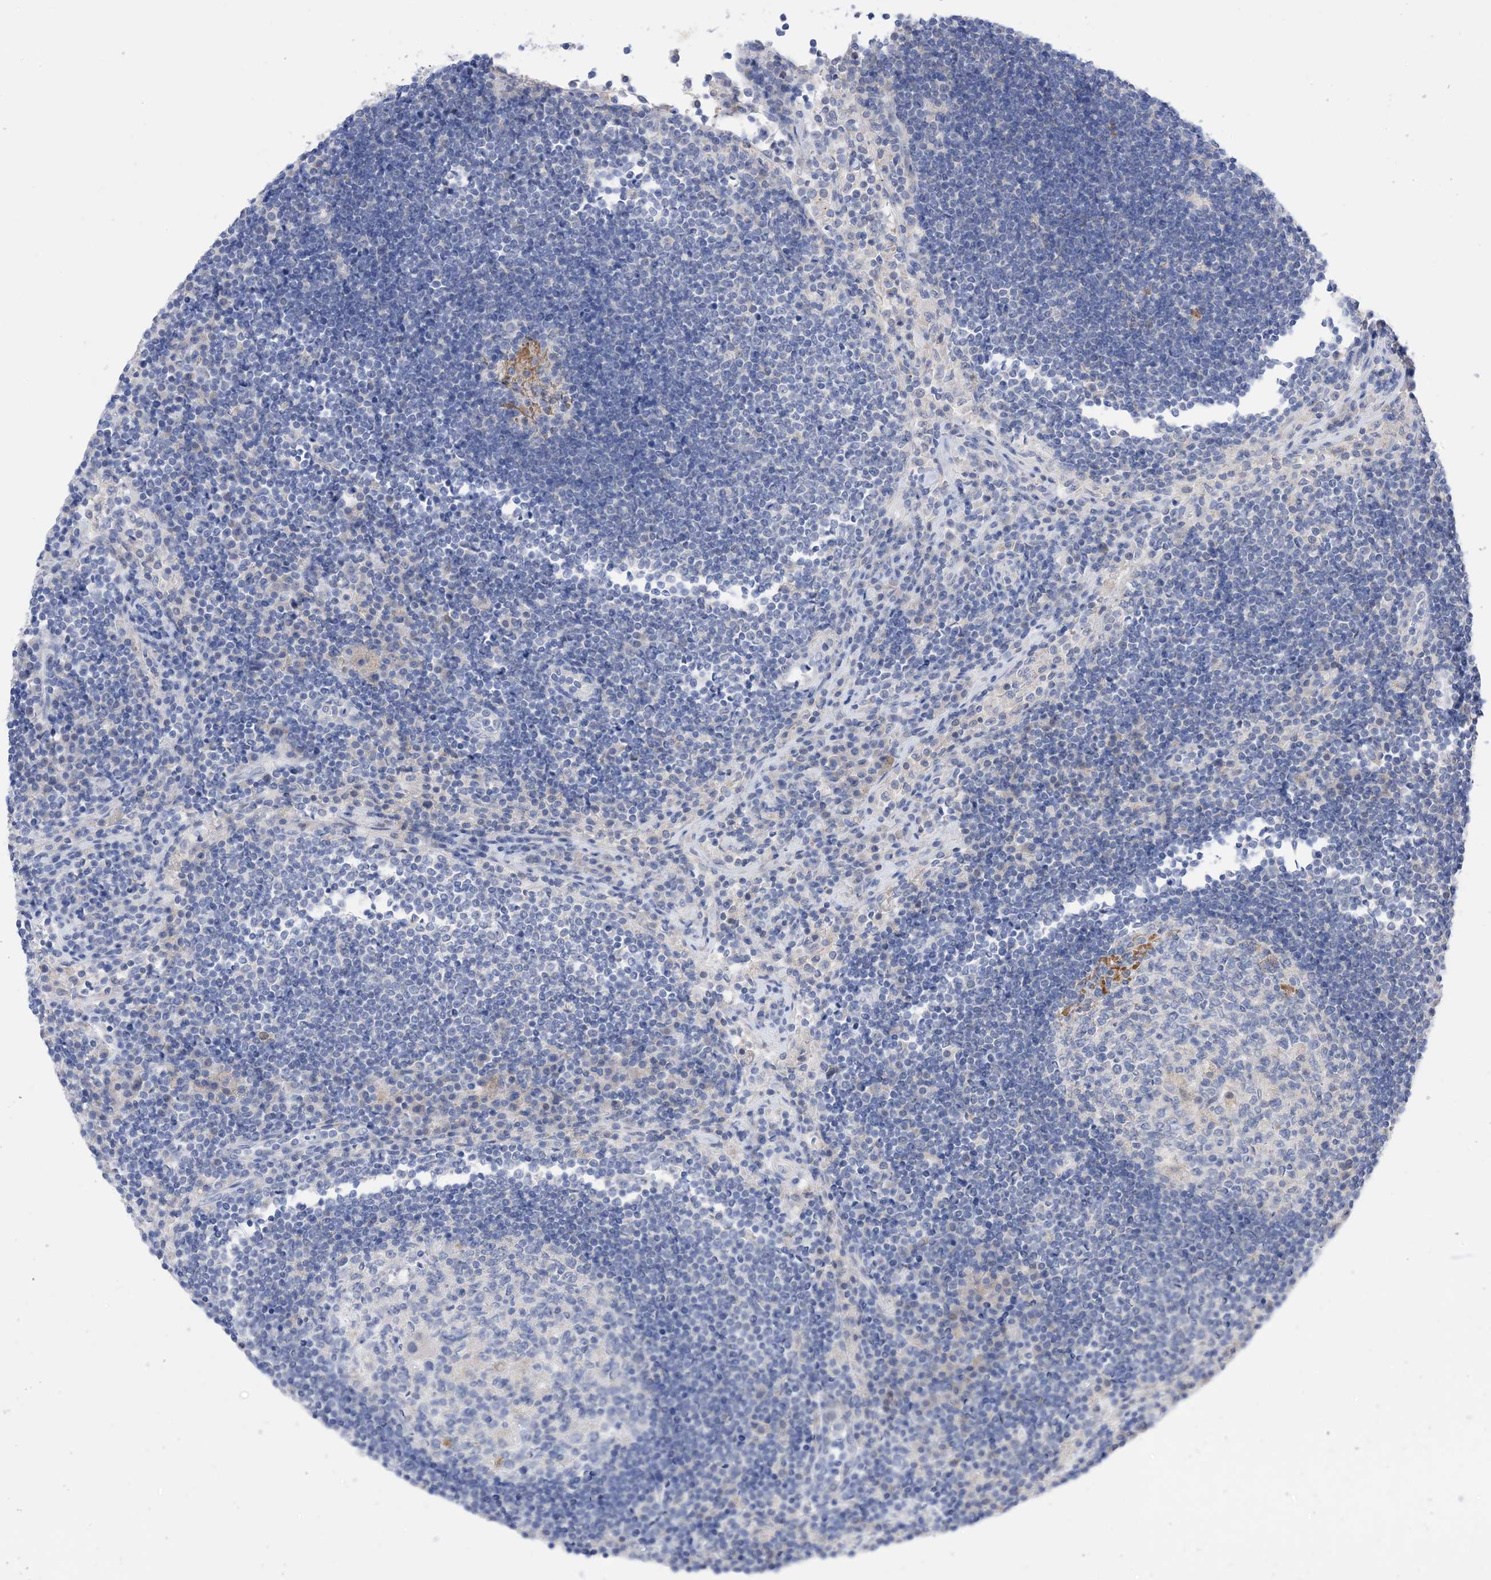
{"staining": {"intensity": "negative", "quantity": "none", "location": "none"}, "tissue": "lymph node", "cell_type": "Germinal center cells", "image_type": "normal", "snomed": [{"axis": "morphology", "description": "Normal tissue, NOS"}, {"axis": "topography", "description": "Lymph node"}], "caption": "Immunohistochemistry image of unremarkable lymph node: lymph node stained with DAB shows no significant protein positivity in germinal center cells.", "gene": "PLK4", "patient": {"sex": "female", "age": 53}}